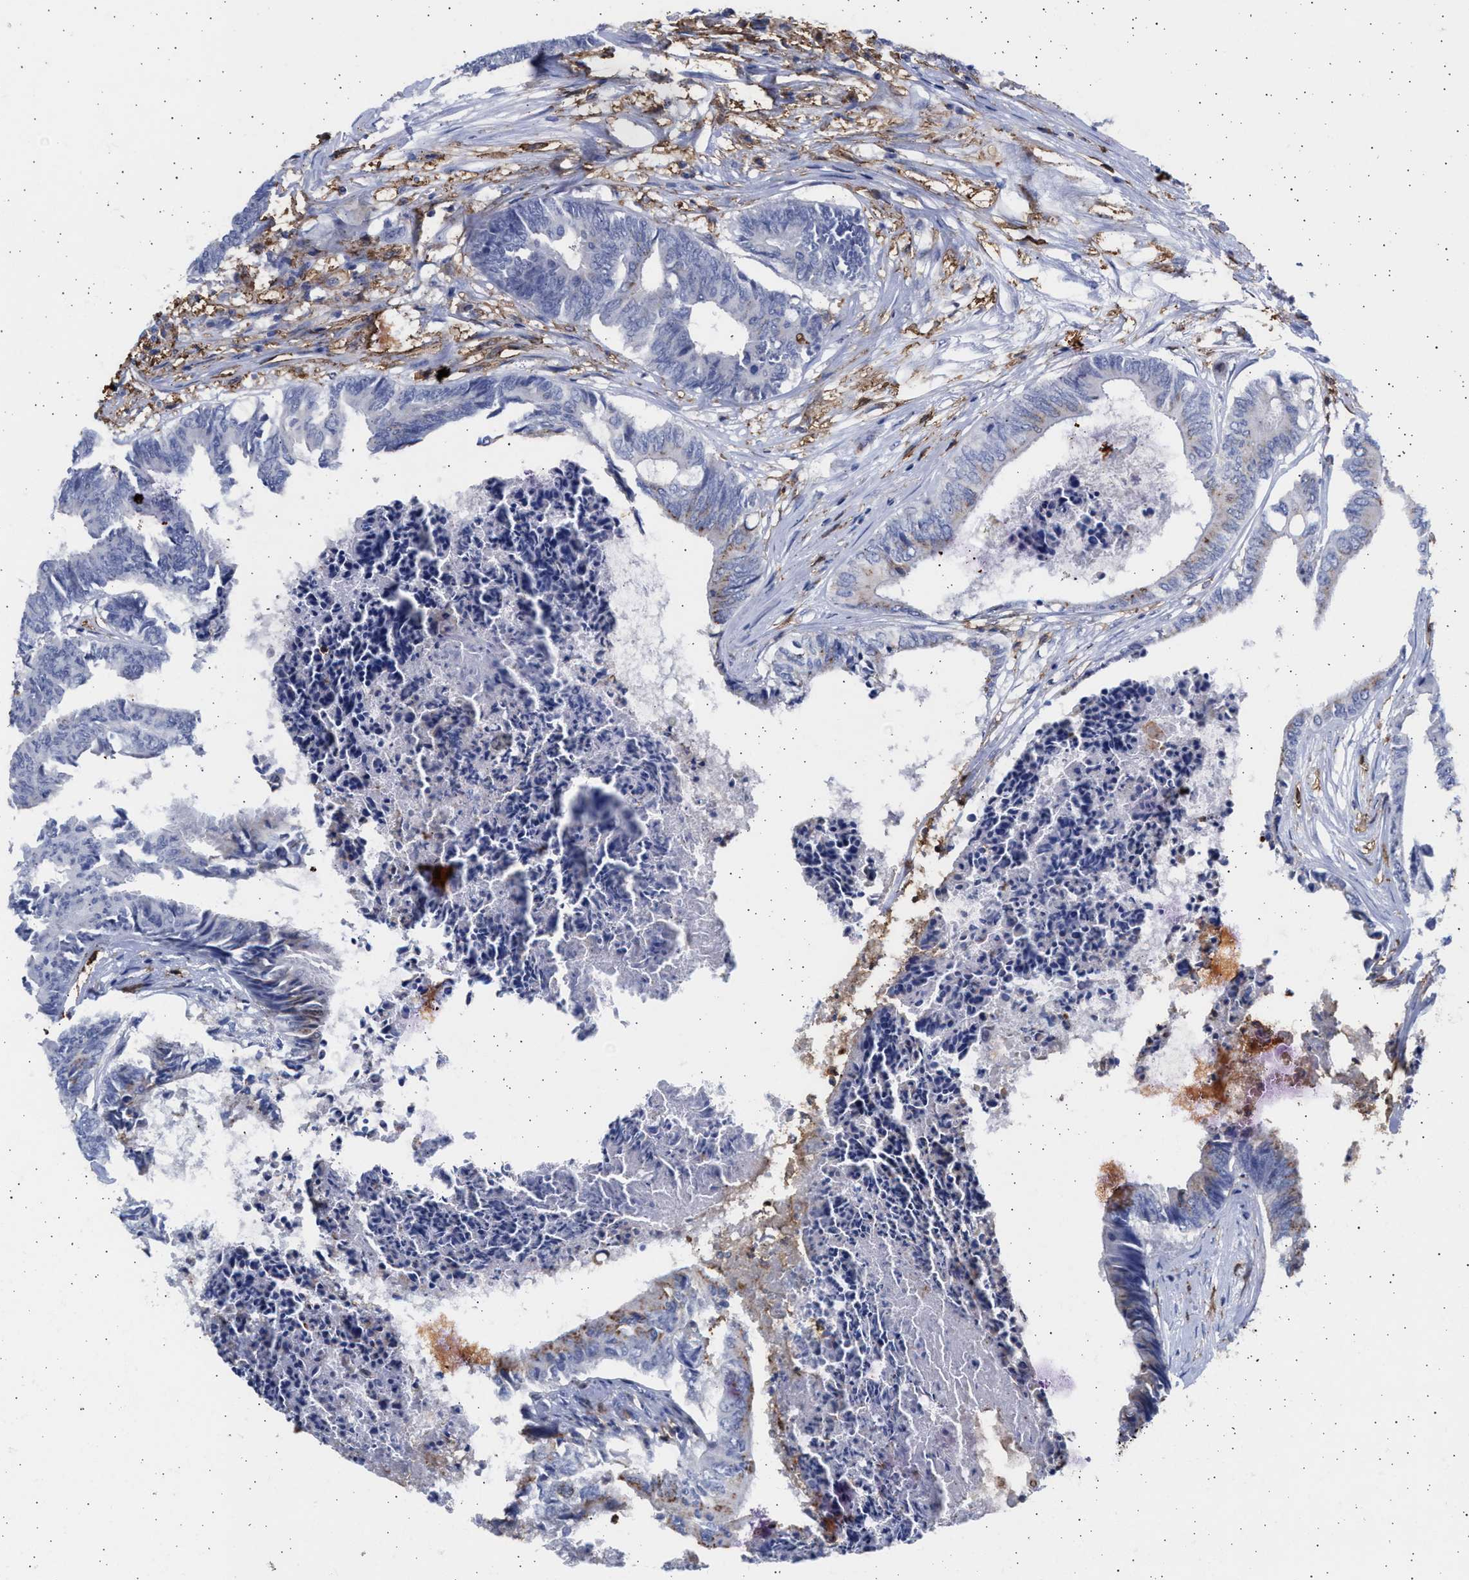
{"staining": {"intensity": "weak", "quantity": "<25%", "location": "cytoplasmic/membranous"}, "tissue": "colorectal cancer", "cell_type": "Tumor cells", "image_type": "cancer", "snomed": [{"axis": "morphology", "description": "Adenocarcinoma, NOS"}, {"axis": "topography", "description": "Rectum"}], "caption": "High magnification brightfield microscopy of adenocarcinoma (colorectal) stained with DAB (brown) and counterstained with hematoxylin (blue): tumor cells show no significant positivity.", "gene": "FCER1A", "patient": {"sex": "male", "age": 63}}